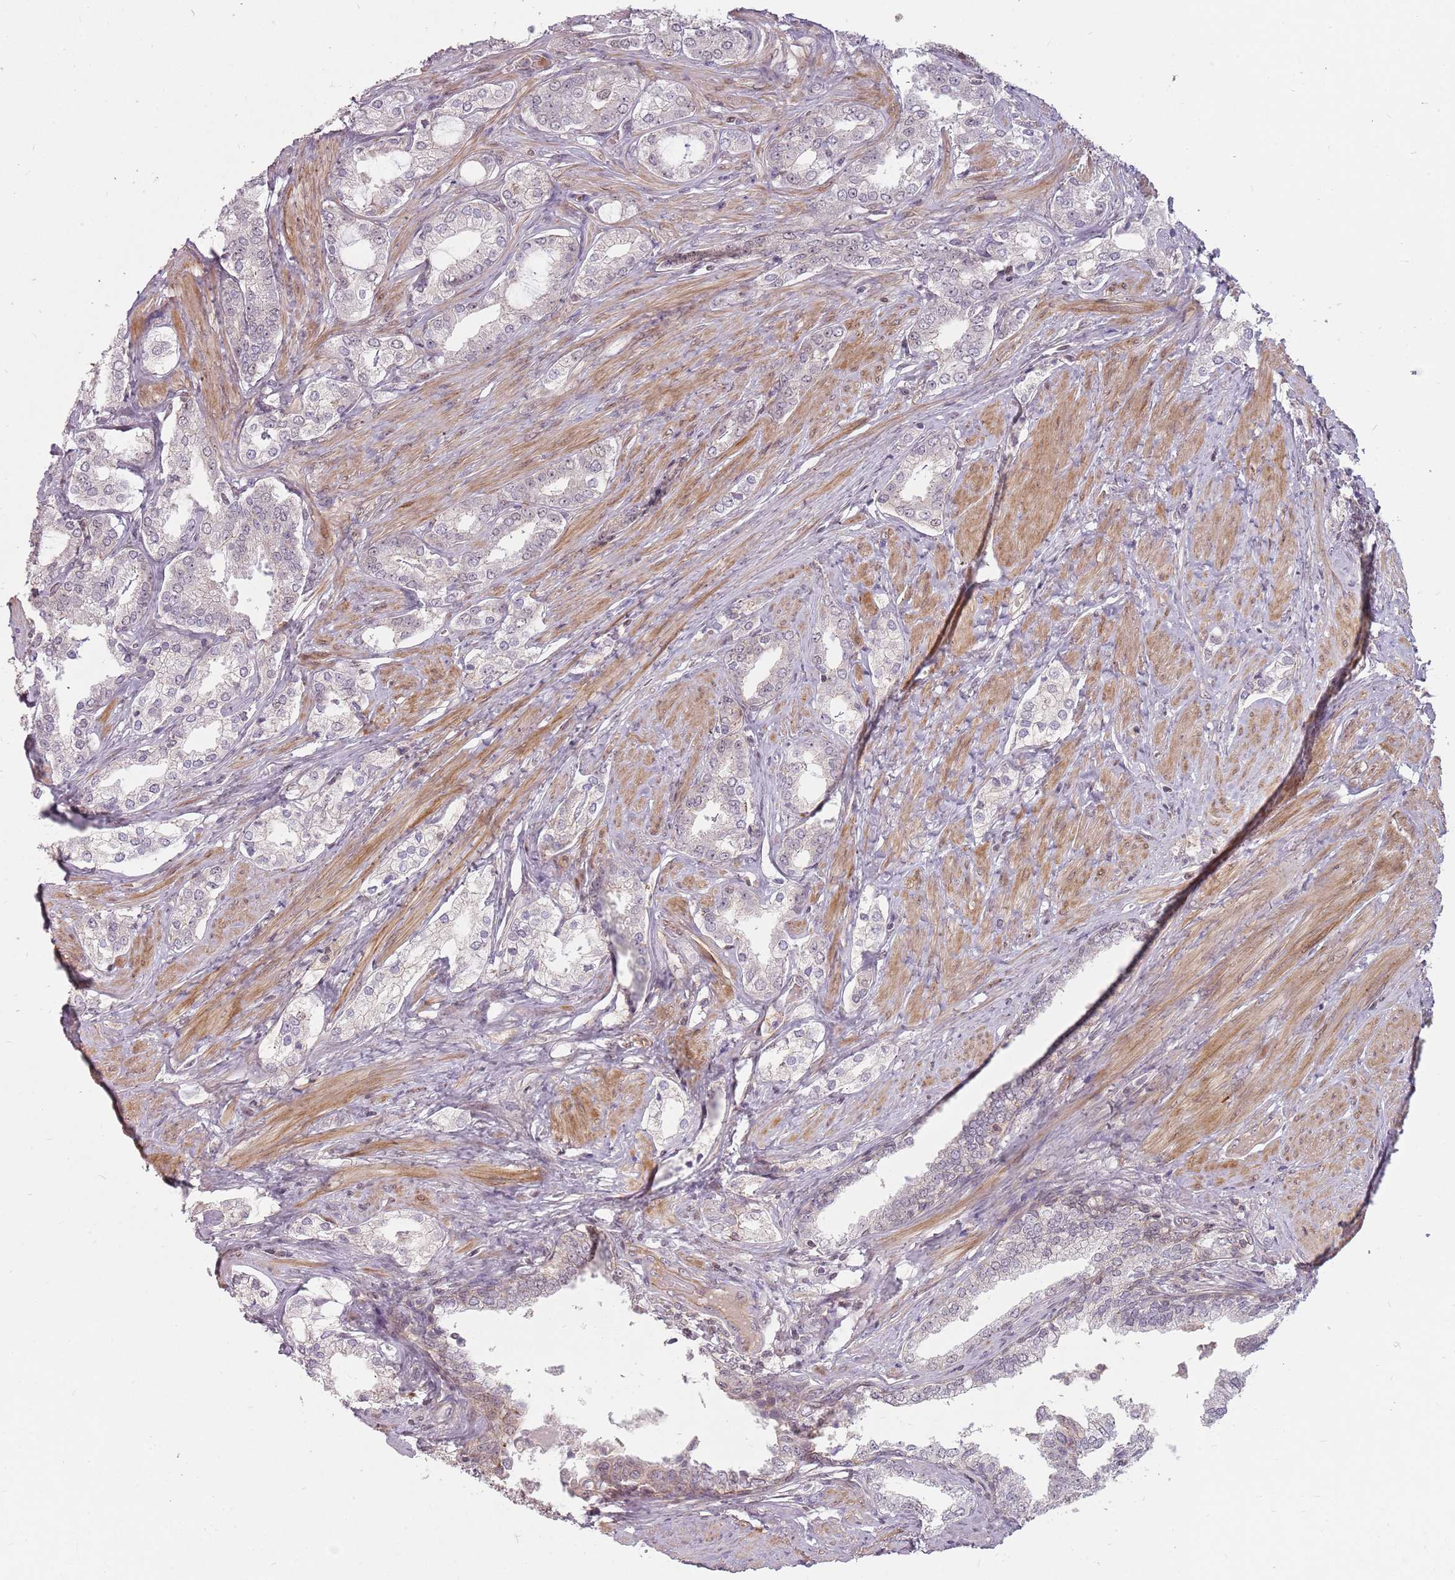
{"staining": {"intensity": "negative", "quantity": "none", "location": "none"}, "tissue": "prostate cancer", "cell_type": "Tumor cells", "image_type": "cancer", "snomed": [{"axis": "morphology", "description": "Adenocarcinoma, High grade"}, {"axis": "topography", "description": "Prostate"}], "caption": "This is an immunohistochemistry image of human prostate high-grade adenocarcinoma. There is no staining in tumor cells.", "gene": "PPP1R14C", "patient": {"sex": "male", "age": 71}}